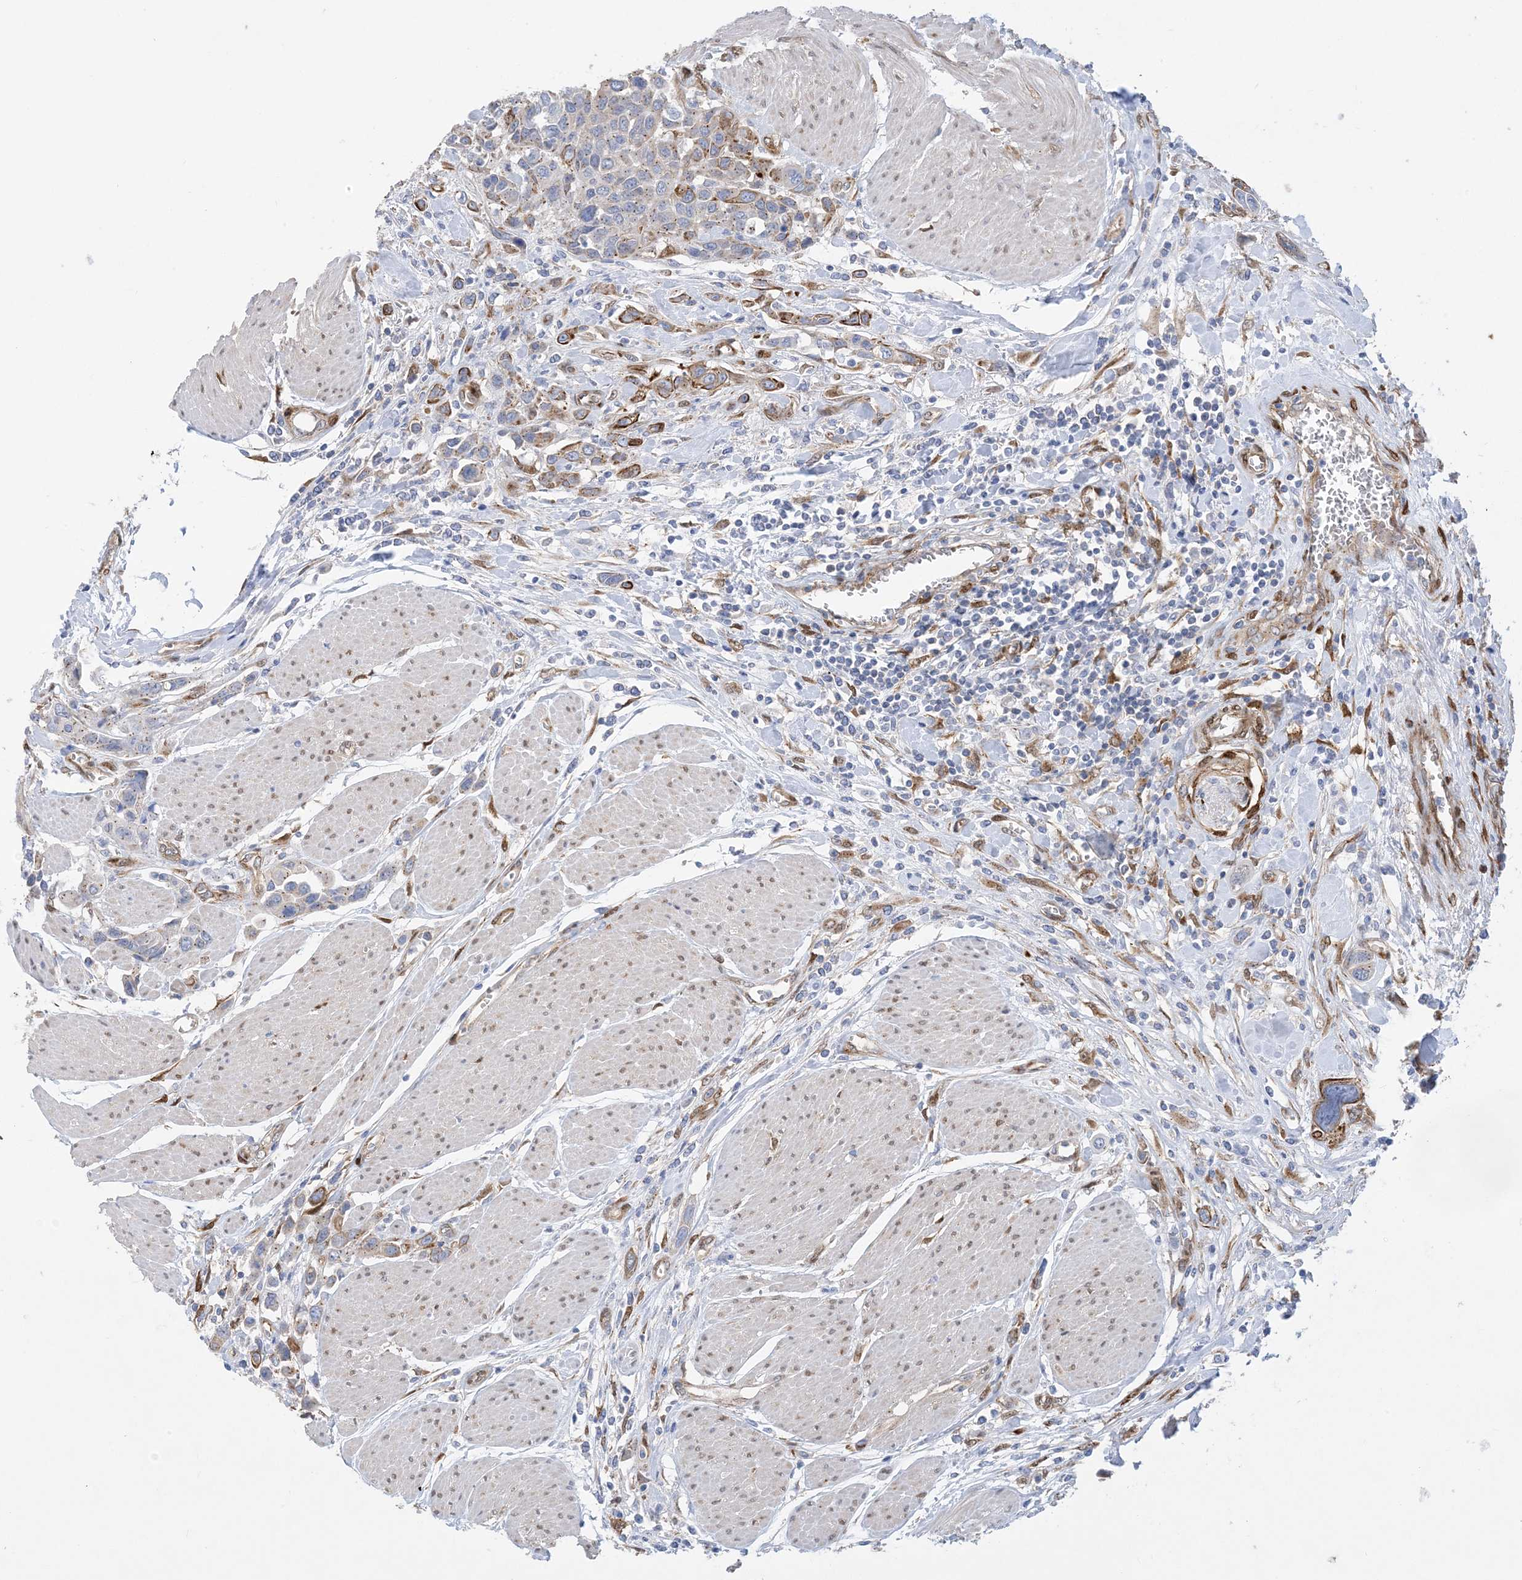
{"staining": {"intensity": "moderate", "quantity": "<25%", "location": "cytoplasmic/membranous"}, "tissue": "urothelial cancer", "cell_type": "Tumor cells", "image_type": "cancer", "snomed": [{"axis": "morphology", "description": "Urothelial carcinoma, High grade"}, {"axis": "topography", "description": "Urinary bladder"}], "caption": "Moderate cytoplasmic/membranous expression is appreciated in approximately <25% of tumor cells in urothelial cancer.", "gene": "RBMS3", "patient": {"sex": "male", "age": 50}}